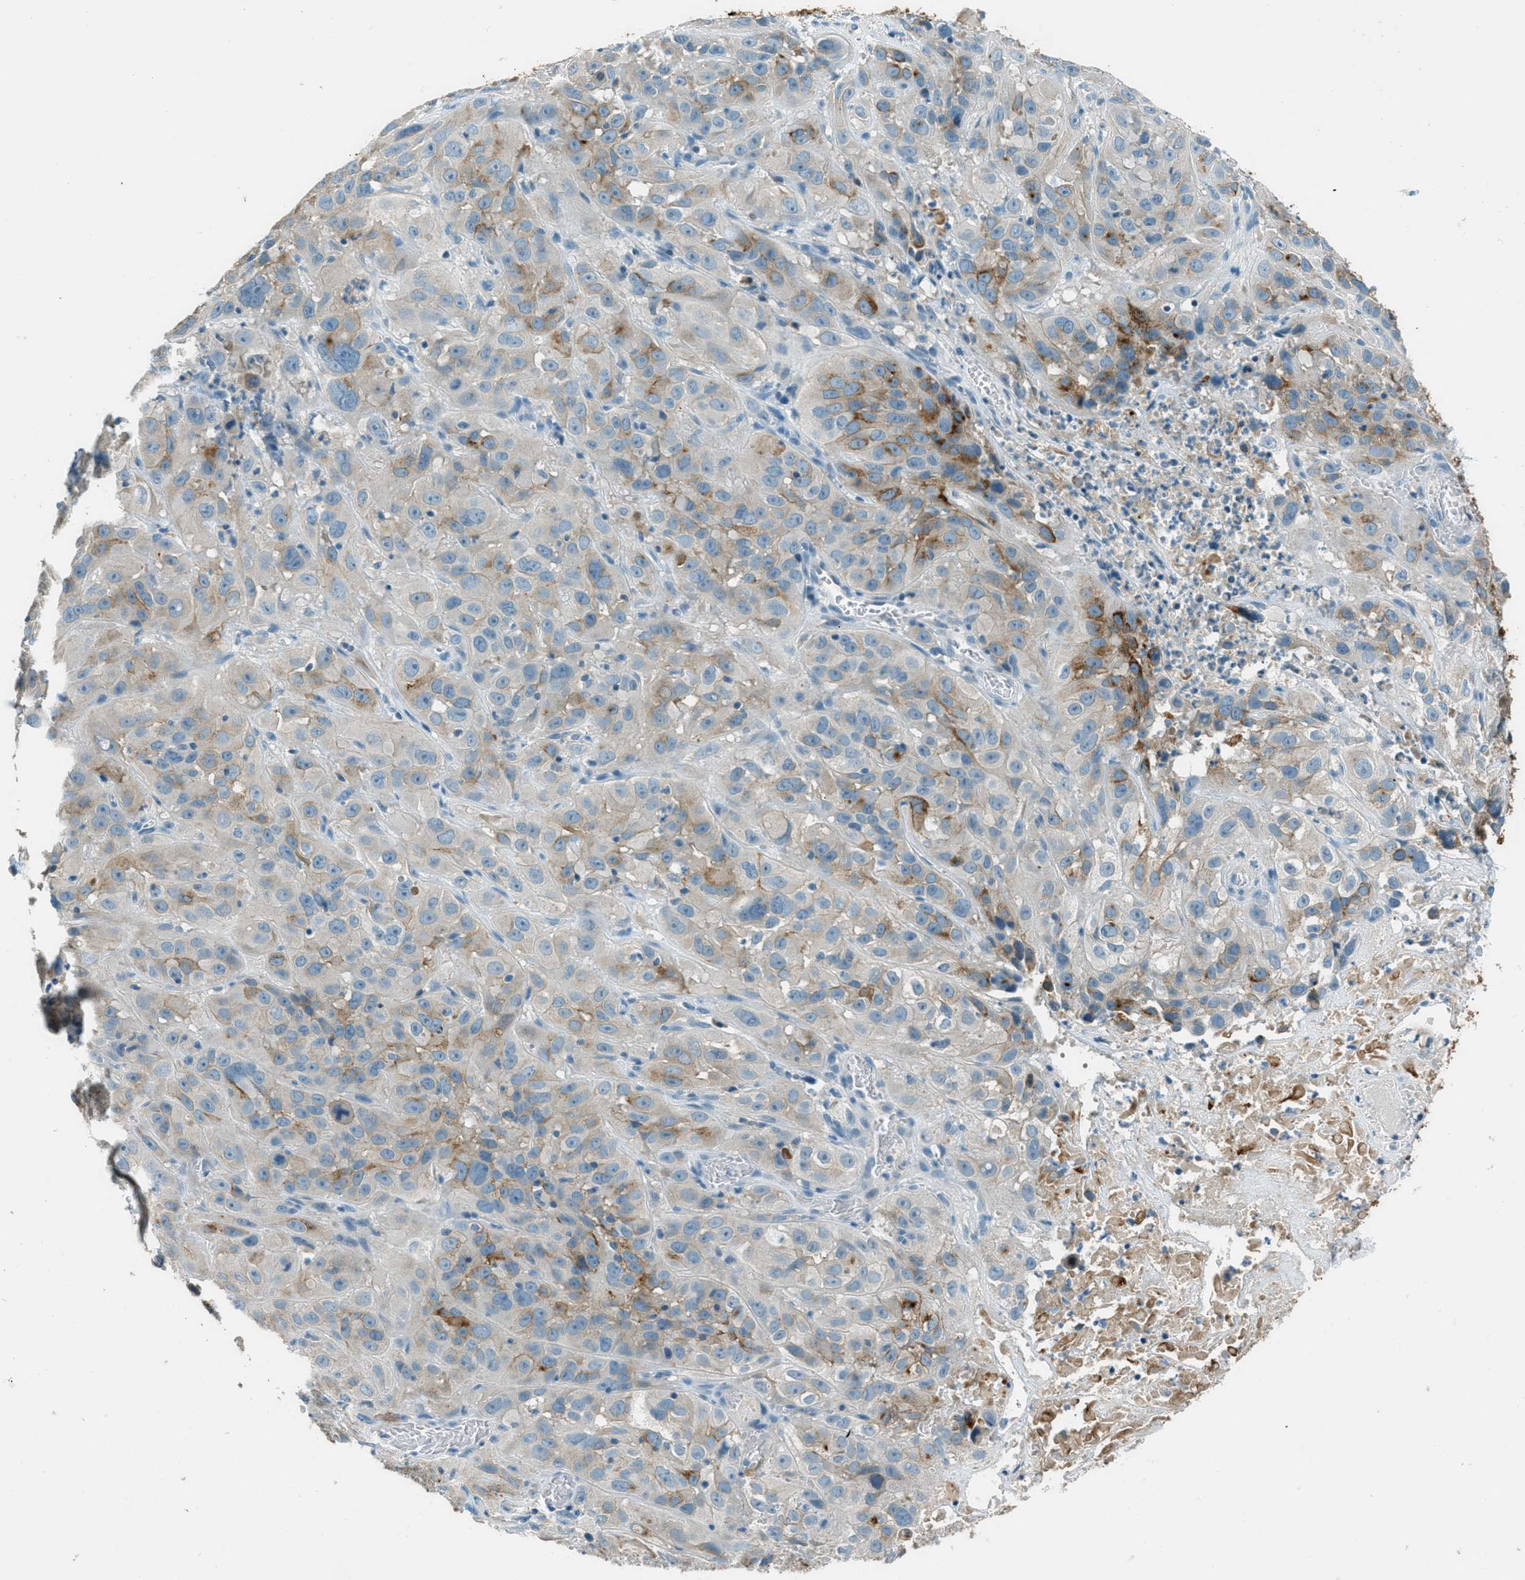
{"staining": {"intensity": "moderate", "quantity": "25%-75%", "location": "cytoplasmic/membranous"}, "tissue": "cervical cancer", "cell_type": "Tumor cells", "image_type": "cancer", "snomed": [{"axis": "morphology", "description": "Squamous cell carcinoma, NOS"}, {"axis": "topography", "description": "Cervix"}], "caption": "Immunohistochemistry (IHC) staining of squamous cell carcinoma (cervical), which exhibits medium levels of moderate cytoplasmic/membranous staining in about 25%-75% of tumor cells indicating moderate cytoplasmic/membranous protein expression. The staining was performed using DAB (brown) for protein detection and nuclei were counterstained in hematoxylin (blue).", "gene": "MSLN", "patient": {"sex": "female", "age": 32}}